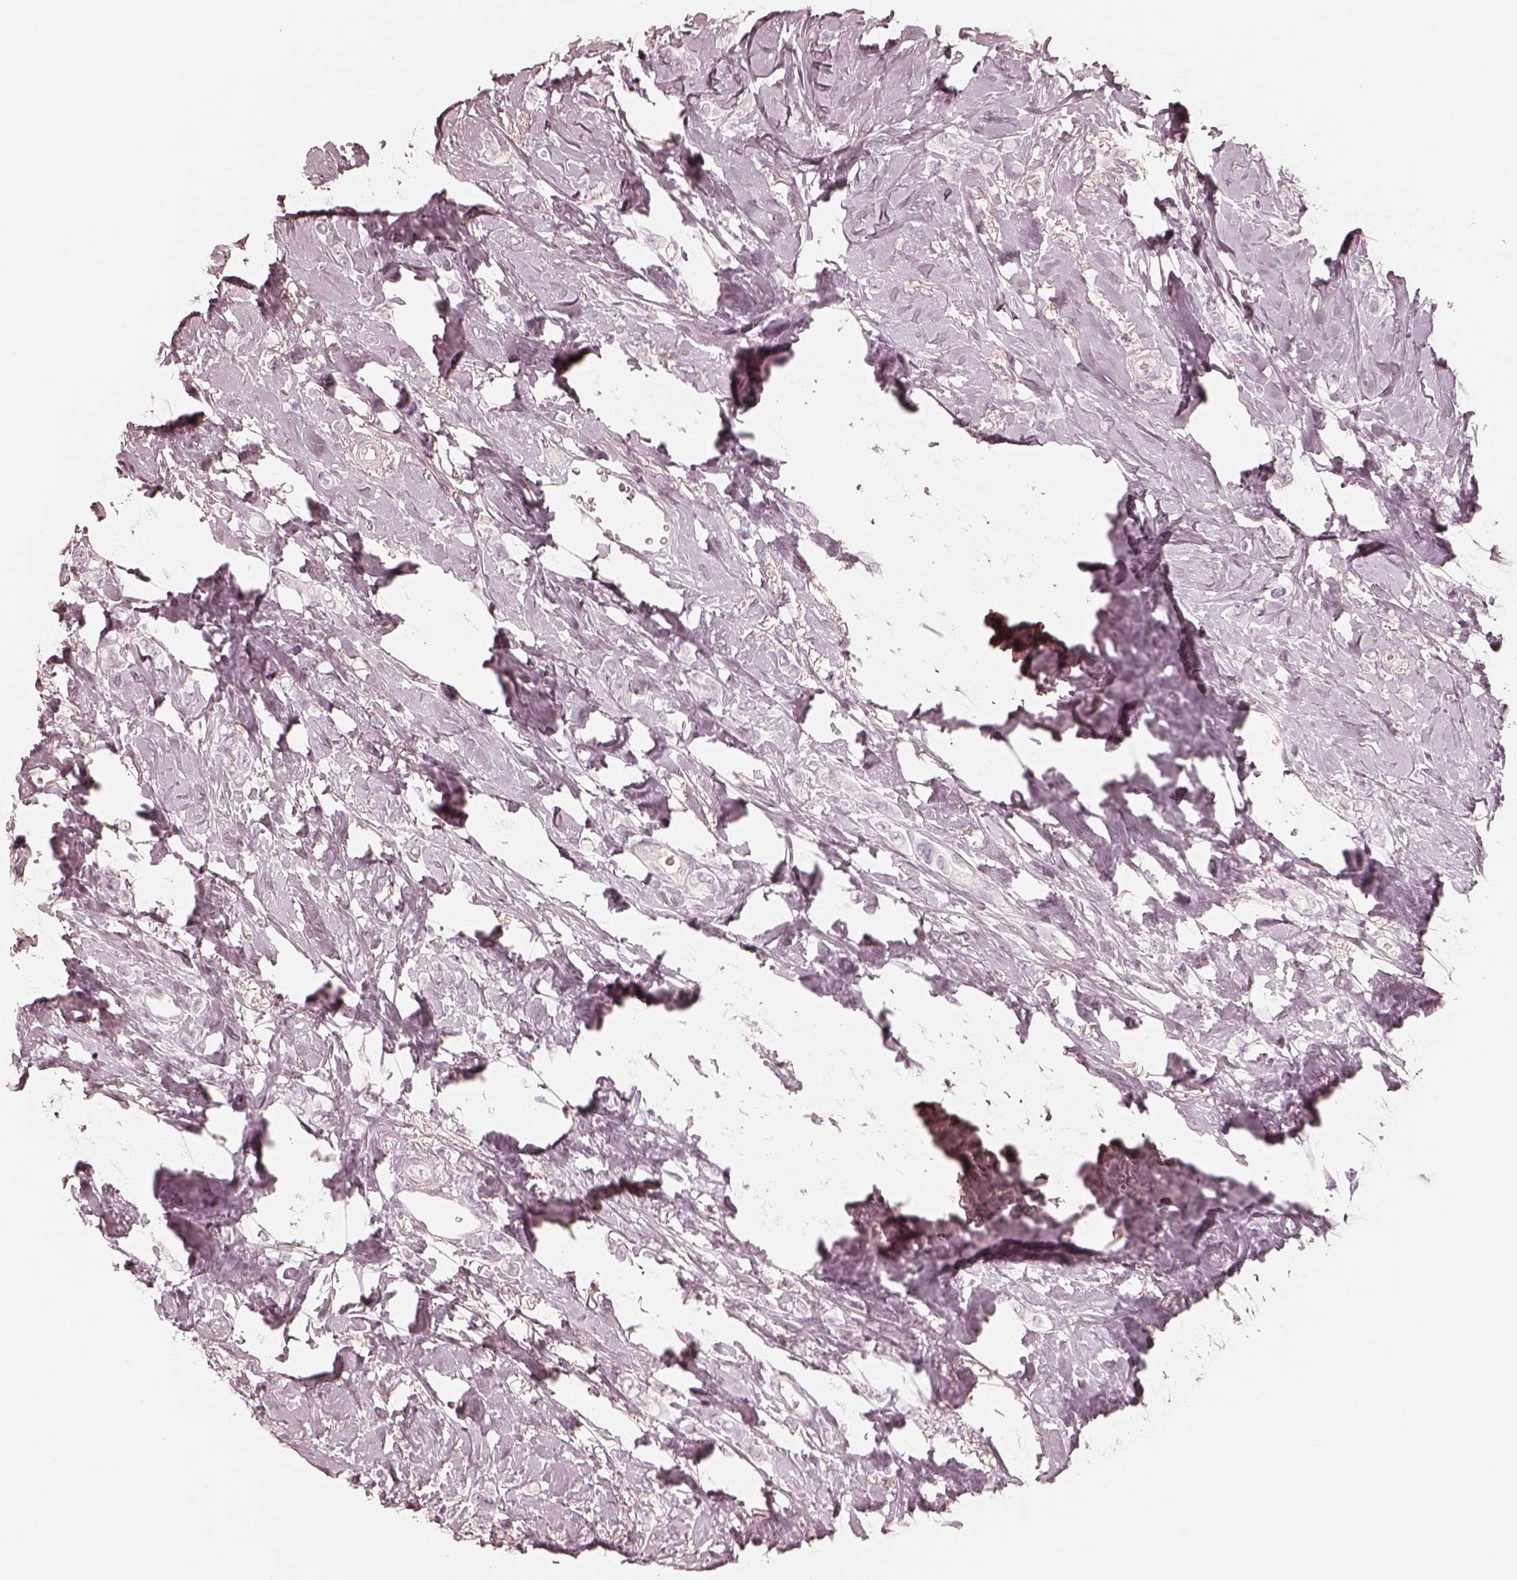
{"staining": {"intensity": "negative", "quantity": "none", "location": "none"}, "tissue": "breast cancer", "cell_type": "Tumor cells", "image_type": "cancer", "snomed": [{"axis": "morphology", "description": "Lobular carcinoma"}, {"axis": "topography", "description": "Breast"}], "caption": "DAB (3,3'-diaminobenzidine) immunohistochemical staining of breast cancer demonstrates no significant expression in tumor cells. Nuclei are stained in blue.", "gene": "KRT82", "patient": {"sex": "female", "age": 66}}